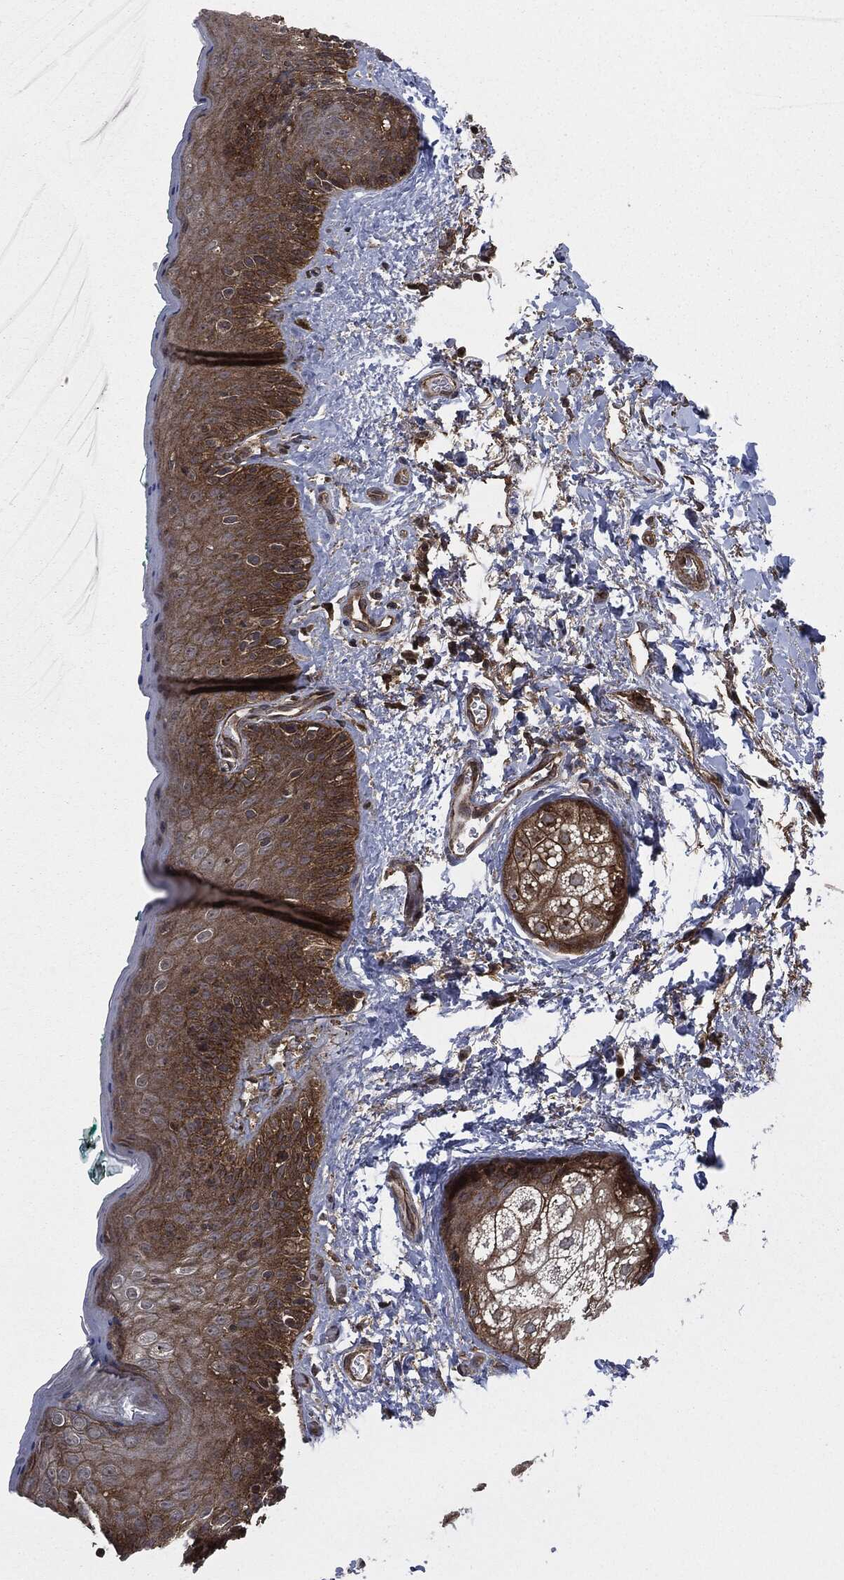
{"staining": {"intensity": "moderate", "quantity": "25%-75%", "location": "cytoplasmic/membranous"}, "tissue": "vagina", "cell_type": "Squamous epithelial cells", "image_type": "normal", "snomed": [{"axis": "morphology", "description": "Normal tissue, NOS"}, {"axis": "topography", "description": "Vagina"}], "caption": "IHC (DAB) staining of unremarkable human vagina exhibits moderate cytoplasmic/membranous protein positivity in about 25%-75% of squamous epithelial cells. (brown staining indicates protein expression, while blue staining denotes nuclei).", "gene": "HRAS", "patient": {"sex": "female", "age": 66}}